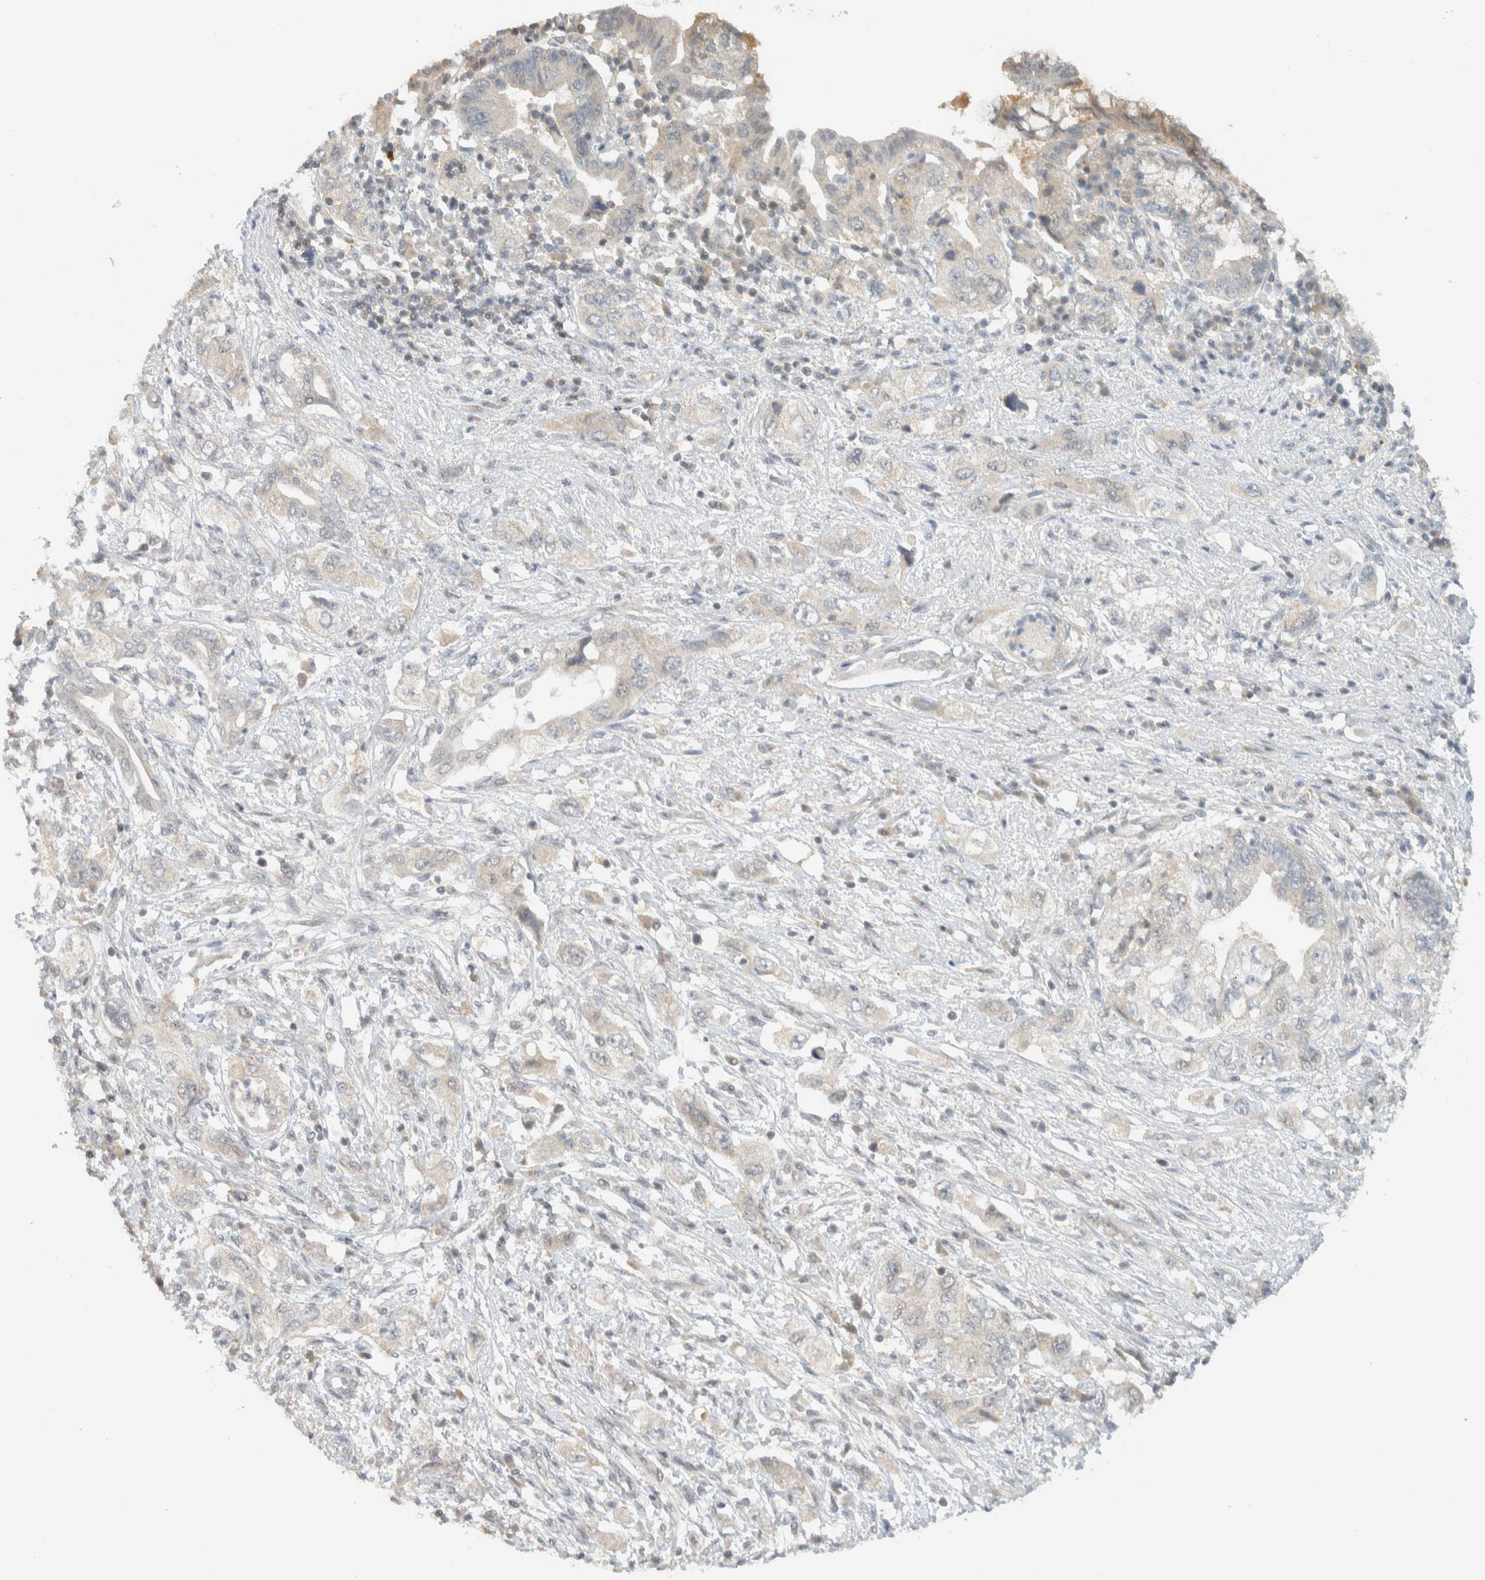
{"staining": {"intensity": "weak", "quantity": "<25%", "location": "cytoplasmic/membranous"}, "tissue": "pancreatic cancer", "cell_type": "Tumor cells", "image_type": "cancer", "snomed": [{"axis": "morphology", "description": "Adenocarcinoma, NOS"}, {"axis": "topography", "description": "Pancreas"}], "caption": "Tumor cells show no significant protein expression in pancreatic cancer.", "gene": "KIFAP3", "patient": {"sex": "female", "age": 73}}